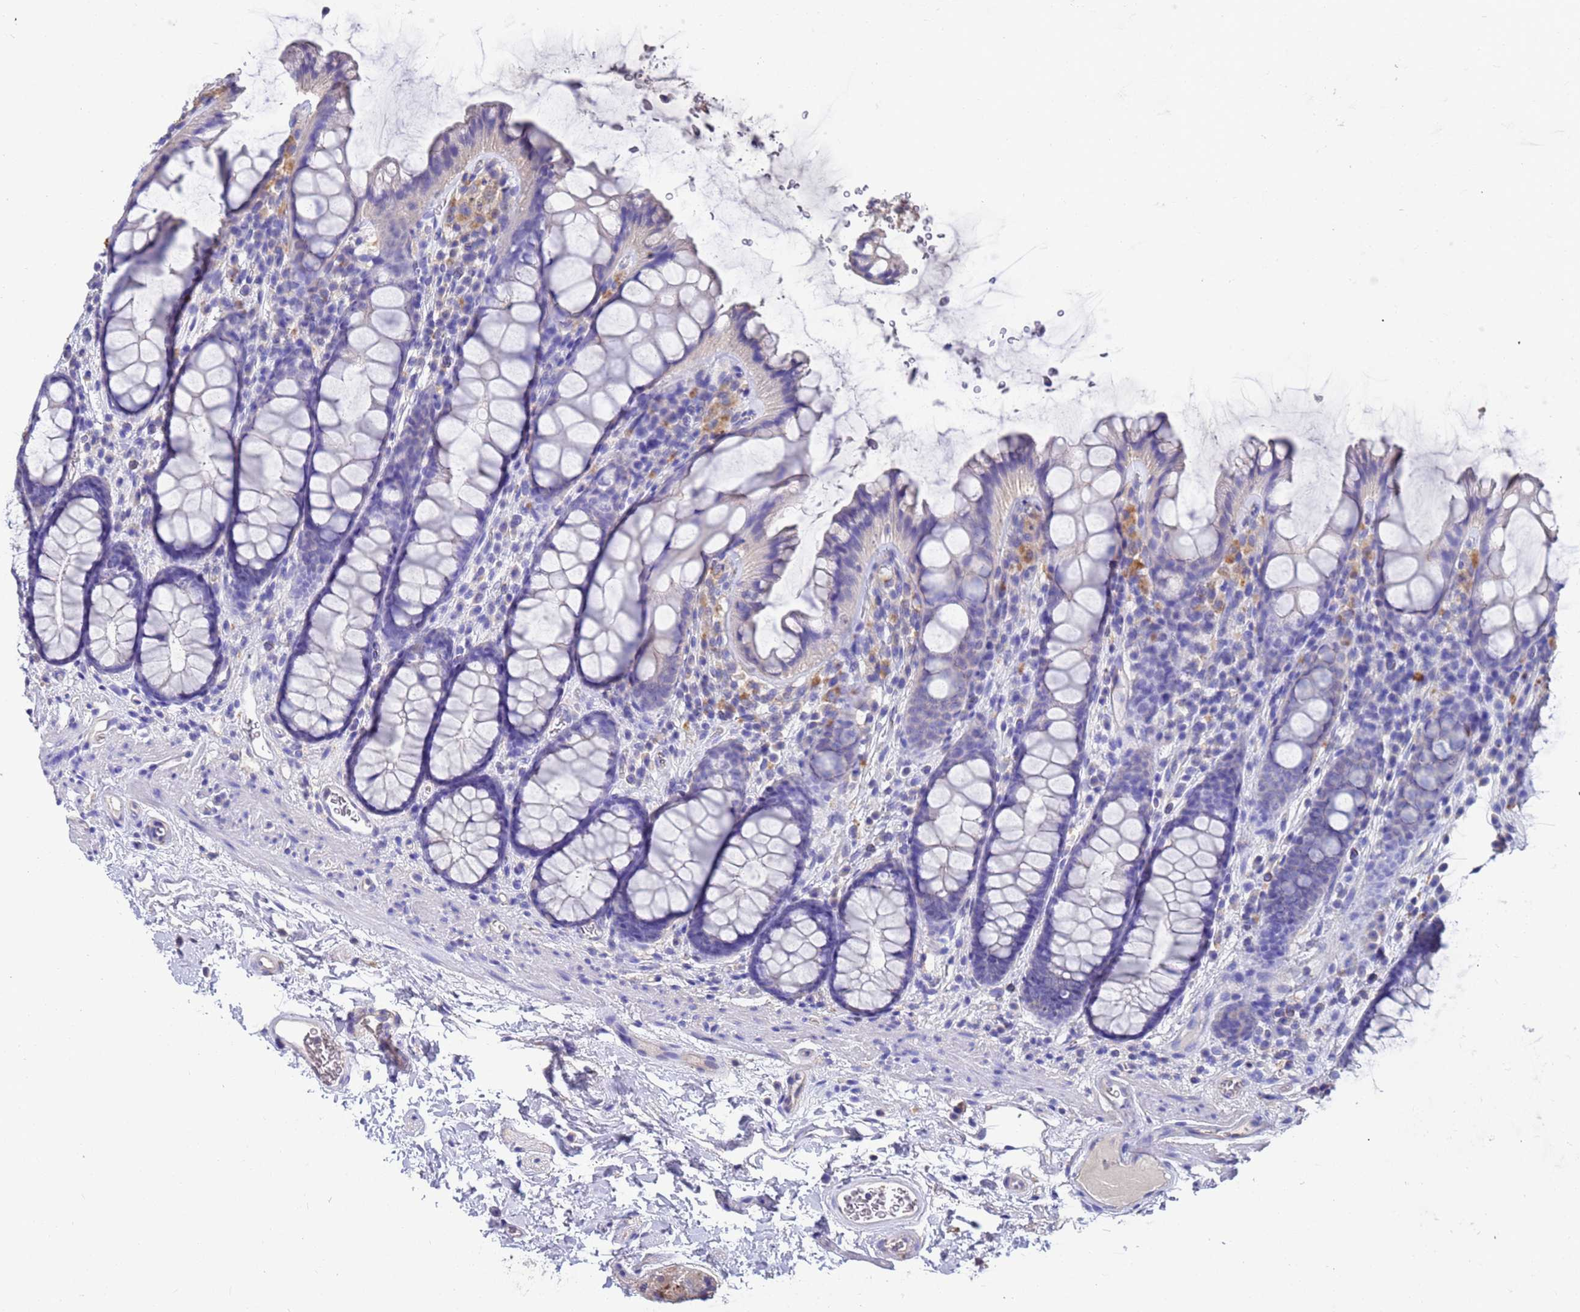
{"staining": {"intensity": "negative", "quantity": "none", "location": "none"}, "tissue": "colon", "cell_type": "Endothelial cells", "image_type": "normal", "snomed": [{"axis": "morphology", "description": "Normal tissue, NOS"}, {"axis": "topography", "description": "Colon"}], "caption": "Immunohistochemistry (IHC) of benign human colon displays no staining in endothelial cells.", "gene": "SRL", "patient": {"sex": "female", "age": 82}}